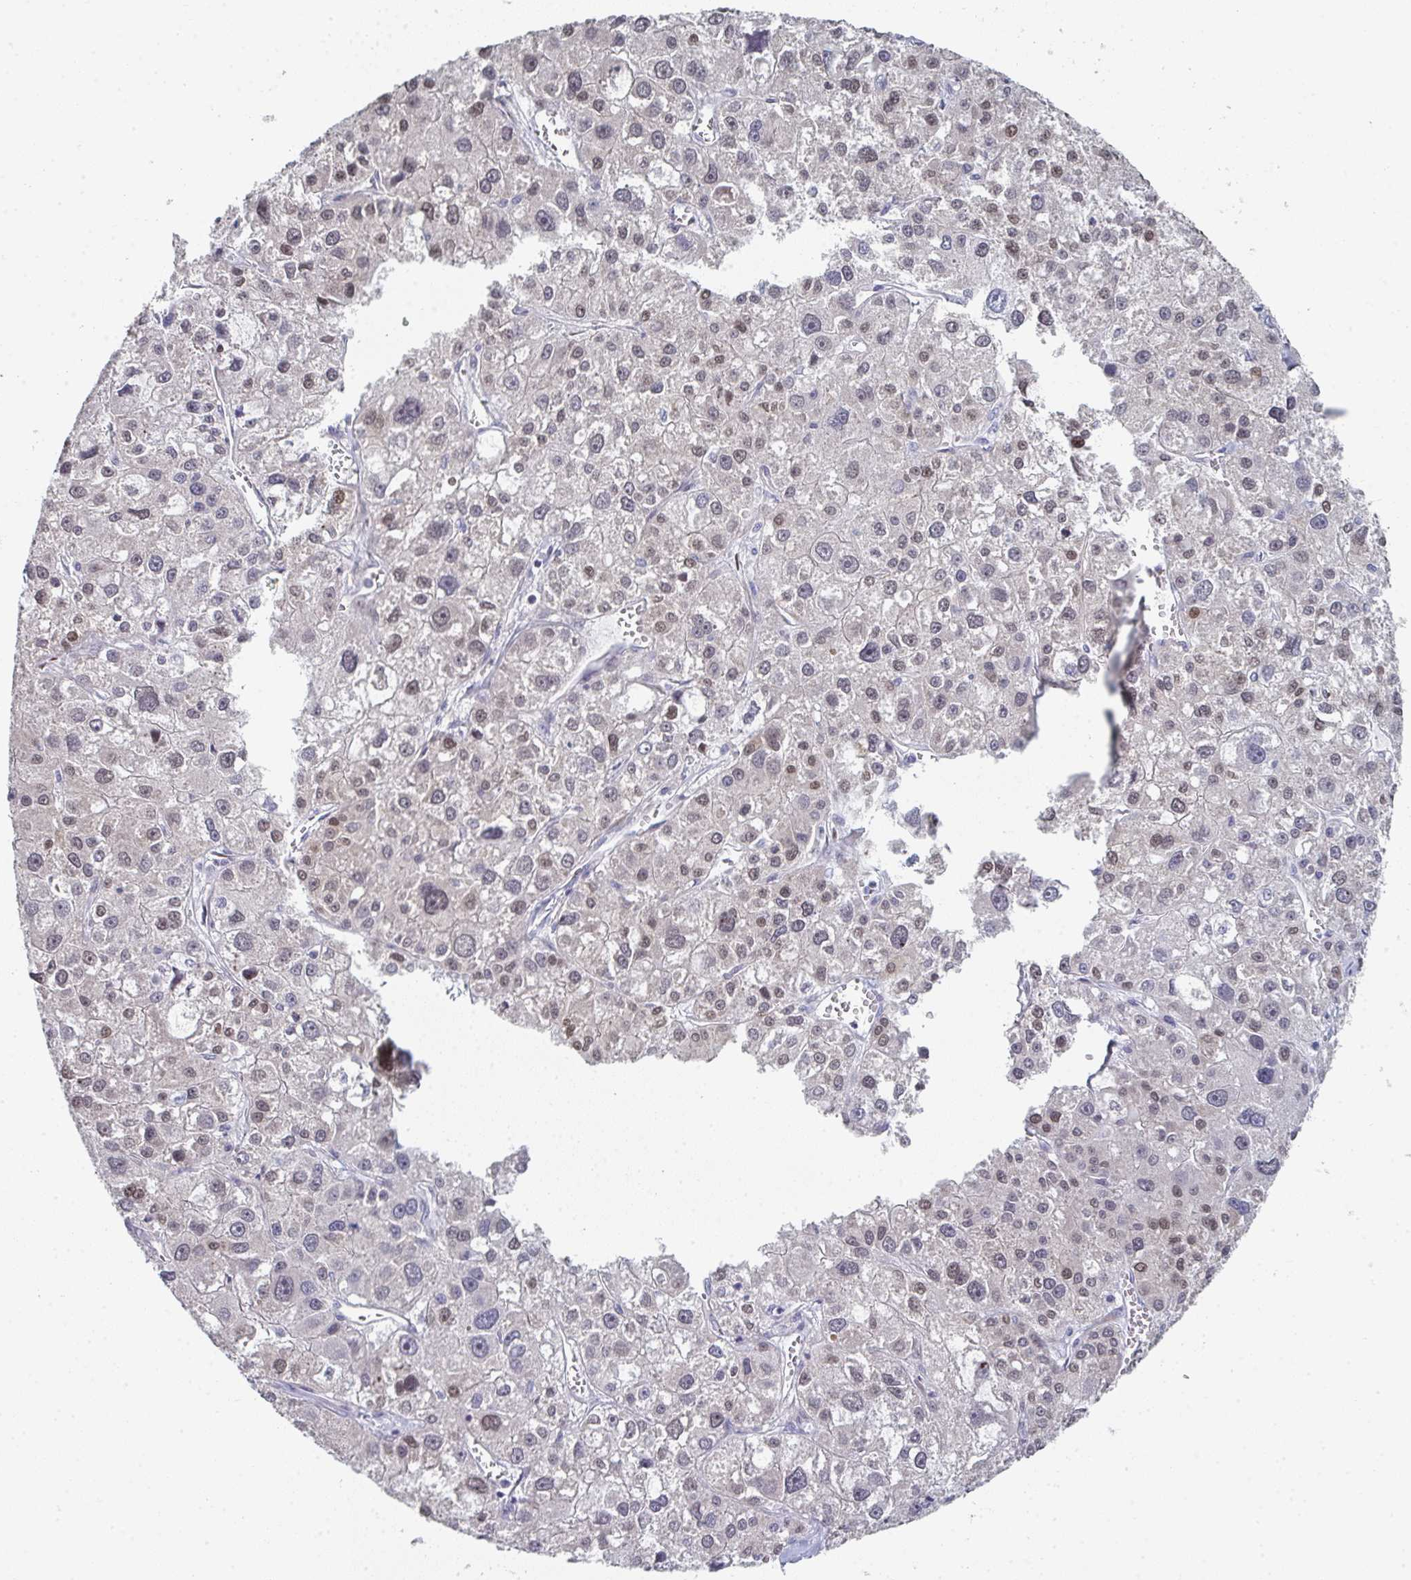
{"staining": {"intensity": "moderate", "quantity": "<25%", "location": "nuclear"}, "tissue": "liver cancer", "cell_type": "Tumor cells", "image_type": "cancer", "snomed": [{"axis": "morphology", "description": "Carcinoma, Hepatocellular, NOS"}, {"axis": "topography", "description": "Liver"}], "caption": "Brown immunohistochemical staining in hepatocellular carcinoma (liver) demonstrates moderate nuclear staining in approximately <25% of tumor cells. (DAB (3,3'-diaminobenzidine) = brown stain, brightfield microscopy at high magnification).", "gene": "A1CF", "patient": {"sex": "male", "age": 73}}